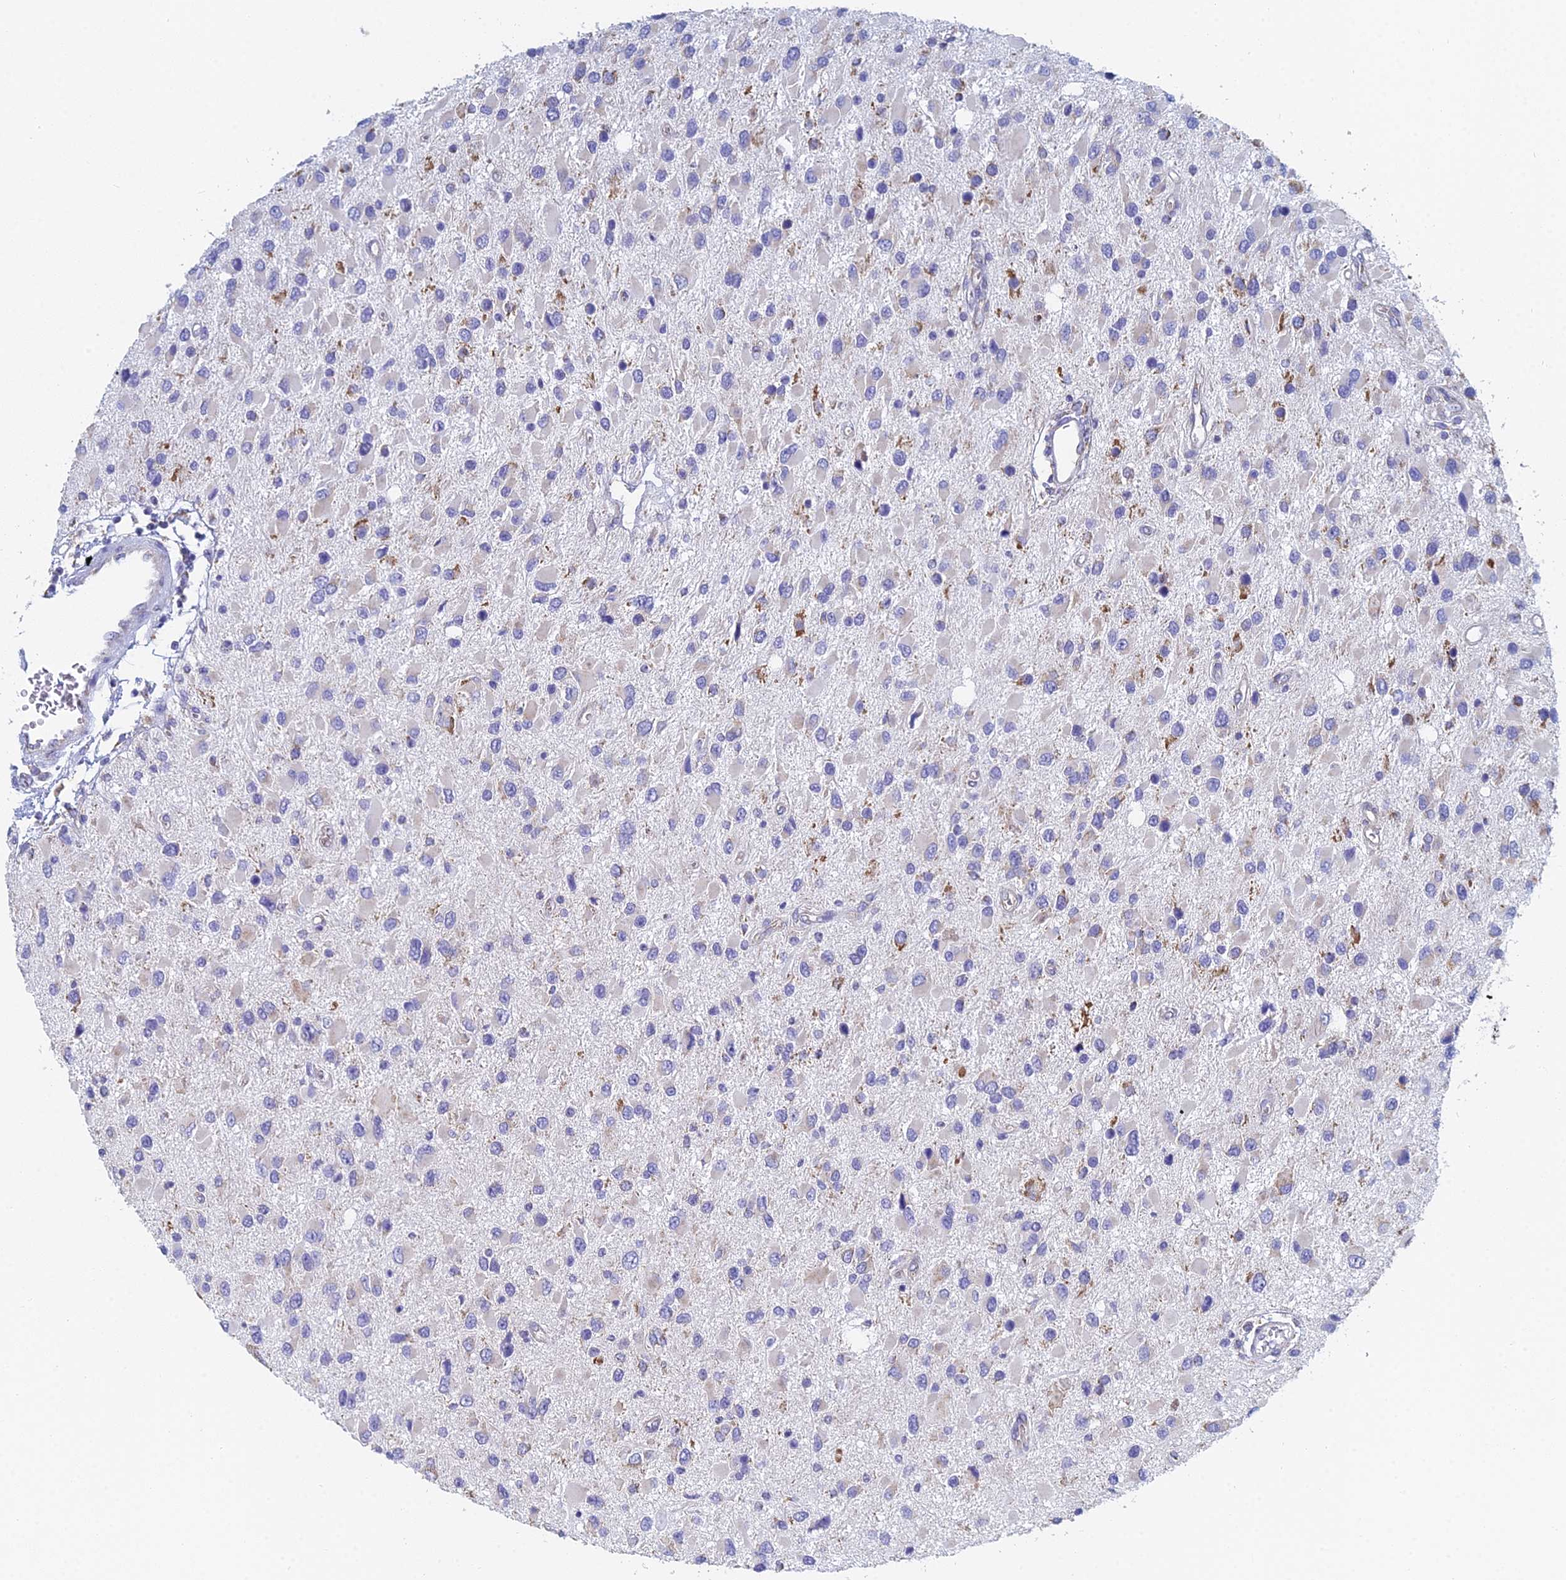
{"staining": {"intensity": "moderate", "quantity": "<25%", "location": "cytoplasmic/membranous"}, "tissue": "glioma", "cell_type": "Tumor cells", "image_type": "cancer", "snomed": [{"axis": "morphology", "description": "Glioma, malignant, High grade"}, {"axis": "topography", "description": "Brain"}], "caption": "Human high-grade glioma (malignant) stained with a brown dye displays moderate cytoplasmic/membranous positive positivity in approximately <25% of tumor cells.", "gene": "CRACR2B", "patient": {"sex": "male", "age": 53}}